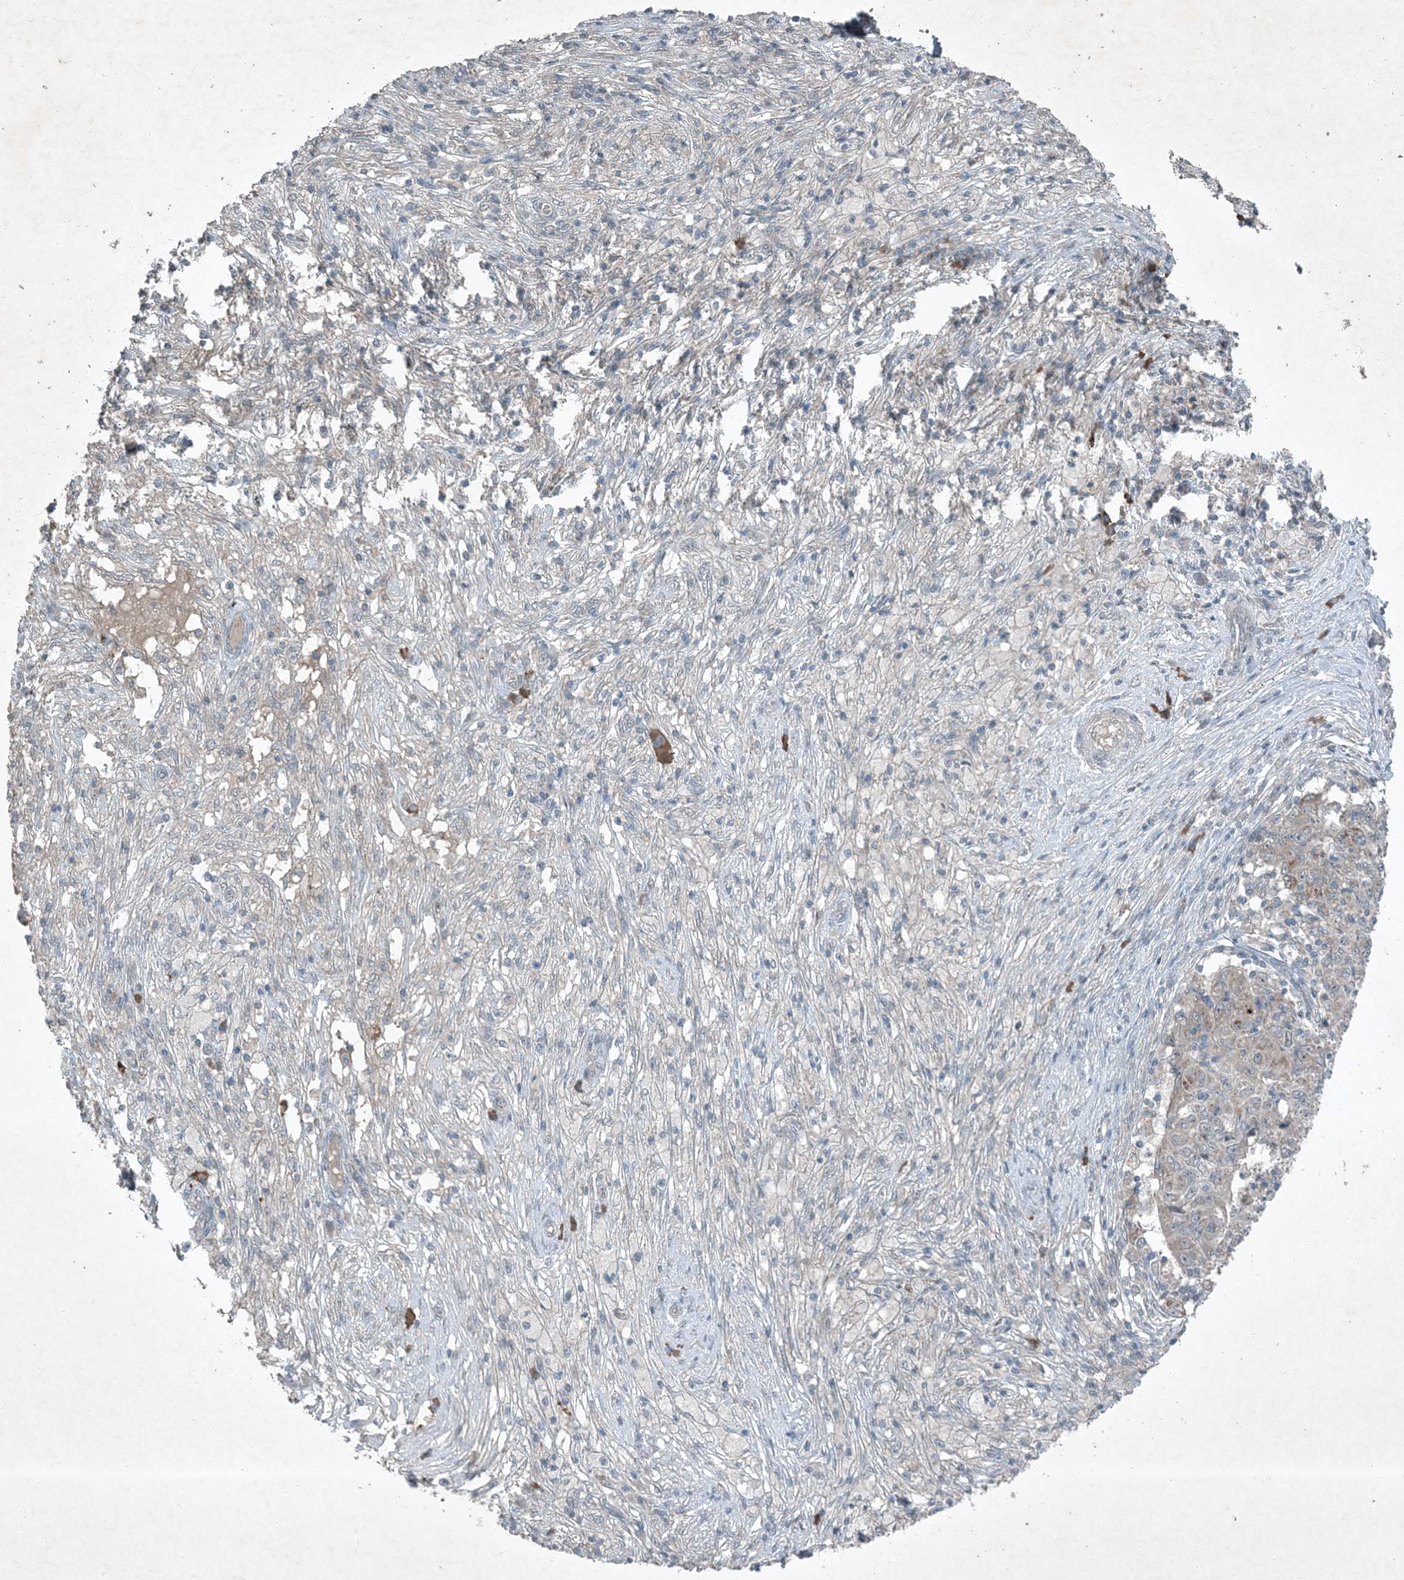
{"staining": {"intensity": "weak", "quantity": "<25%", "location": "cytoplasmic/membranous"}, "tissue": "ovarian cancer", "cell_type": "Tumor cells", "image_type": "cancer", "snomed": [{"axis": "morphology", "description": "Carcinoma, endometroid"}, {"axis": "topography", "description": "Ovary"}], "caption": "Tumor cells are negative for brown protein staining in ovarian cancer (endometroid carcinoma).", "gene": "MDN1", "patient": {"sex": "female", "age": 42}}